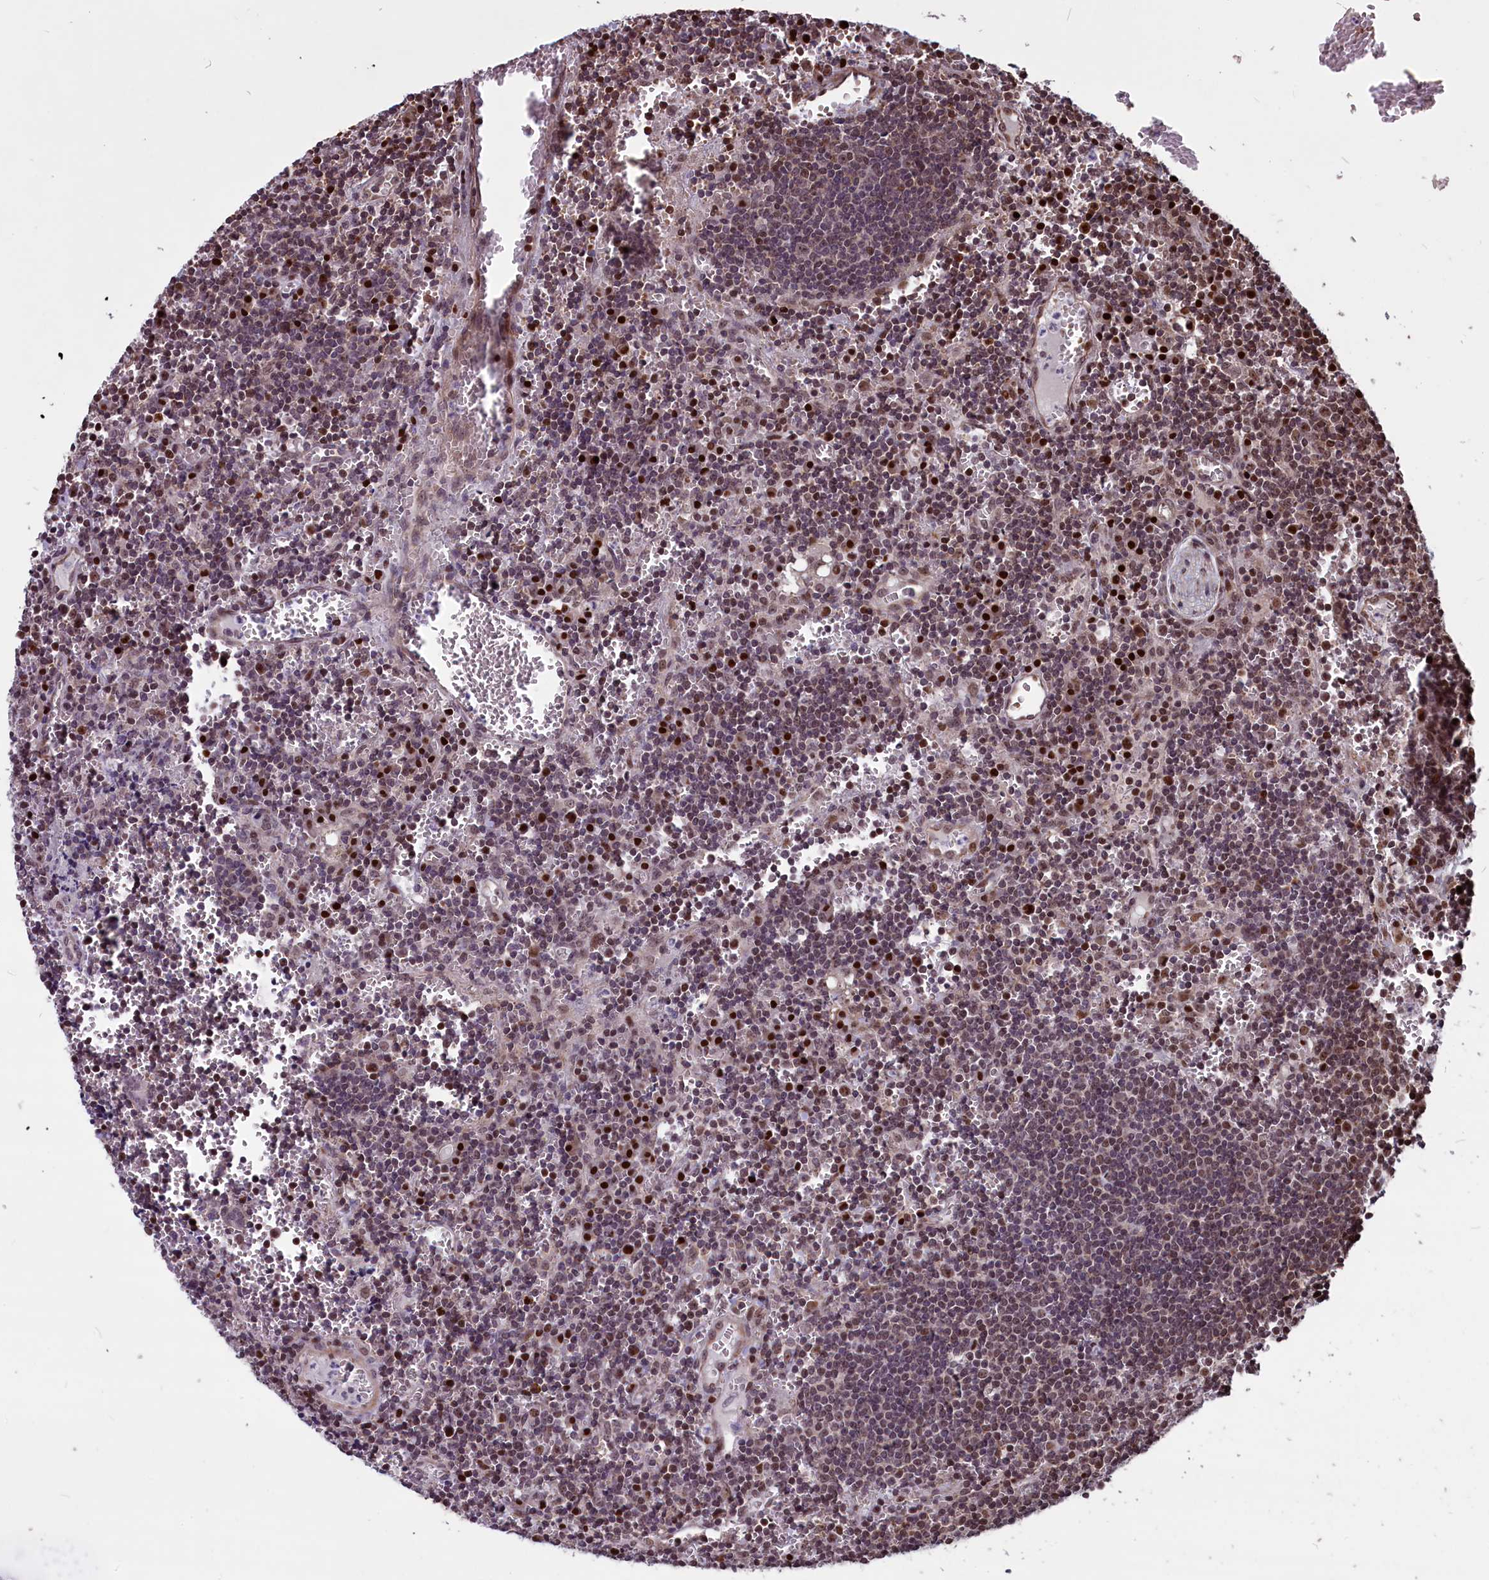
{"staining": {"intensity": "moderate", "quantity": "<25%", "location": "nuclear"}, "tissue": "lymph node", "cell_type": "Germinal center cells", "image_type": "normal", "snomed": [{"axis": "morphology", "description": "Normal tissue, NOS"}, {"axis": "topography", "description": "Lymph node"}], "caption": "High-power microscopy captured an immunohistochemistry (IHC) histopathology image of unremarkable lymph node, revealing moderate nuclear staining in approximately <25% of germinal center cells.", "gene": "SHFL", "patient": {"sex": "female", "age": 73}}